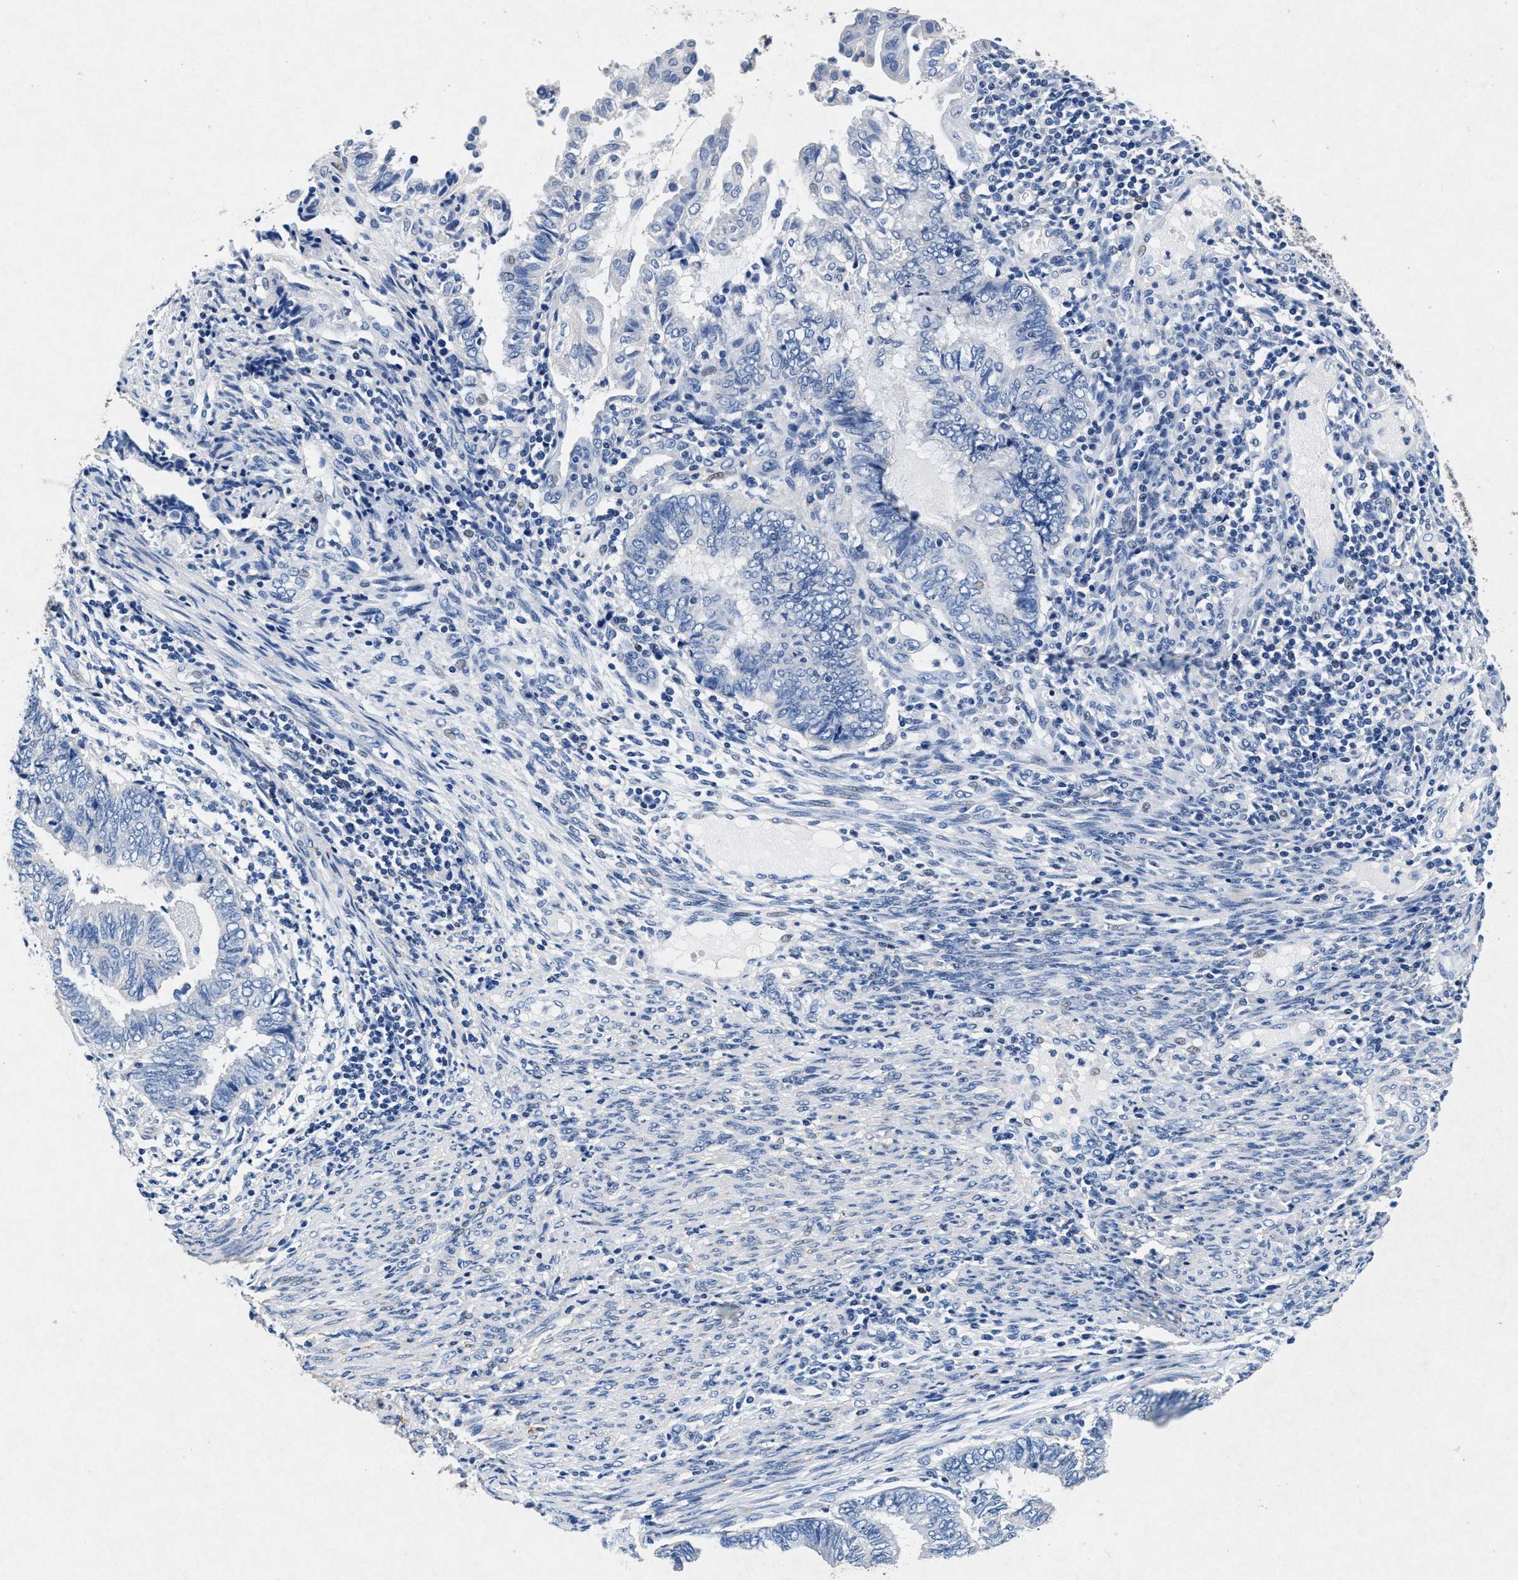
{"staining": {"intensity": "negative", "quantity": "none", "location": "none"}, "tissue": "endometrial cancer", "cell_type": "Tumor cells", "image_type": "cancer", "snomed": [{"axis": "morphology", "description": "Adenocarcinoma, NOS"}, {"axis": "topography", "description": "Uterus"}, {"axis": "topography", "description": "Endometrium"}], "caption": "The photomicrograph shows no staining of tumor cells in endometrial adenocarcinoma.", "gene": "MAP6", "patient": {"sex": "female", "age": 70}}